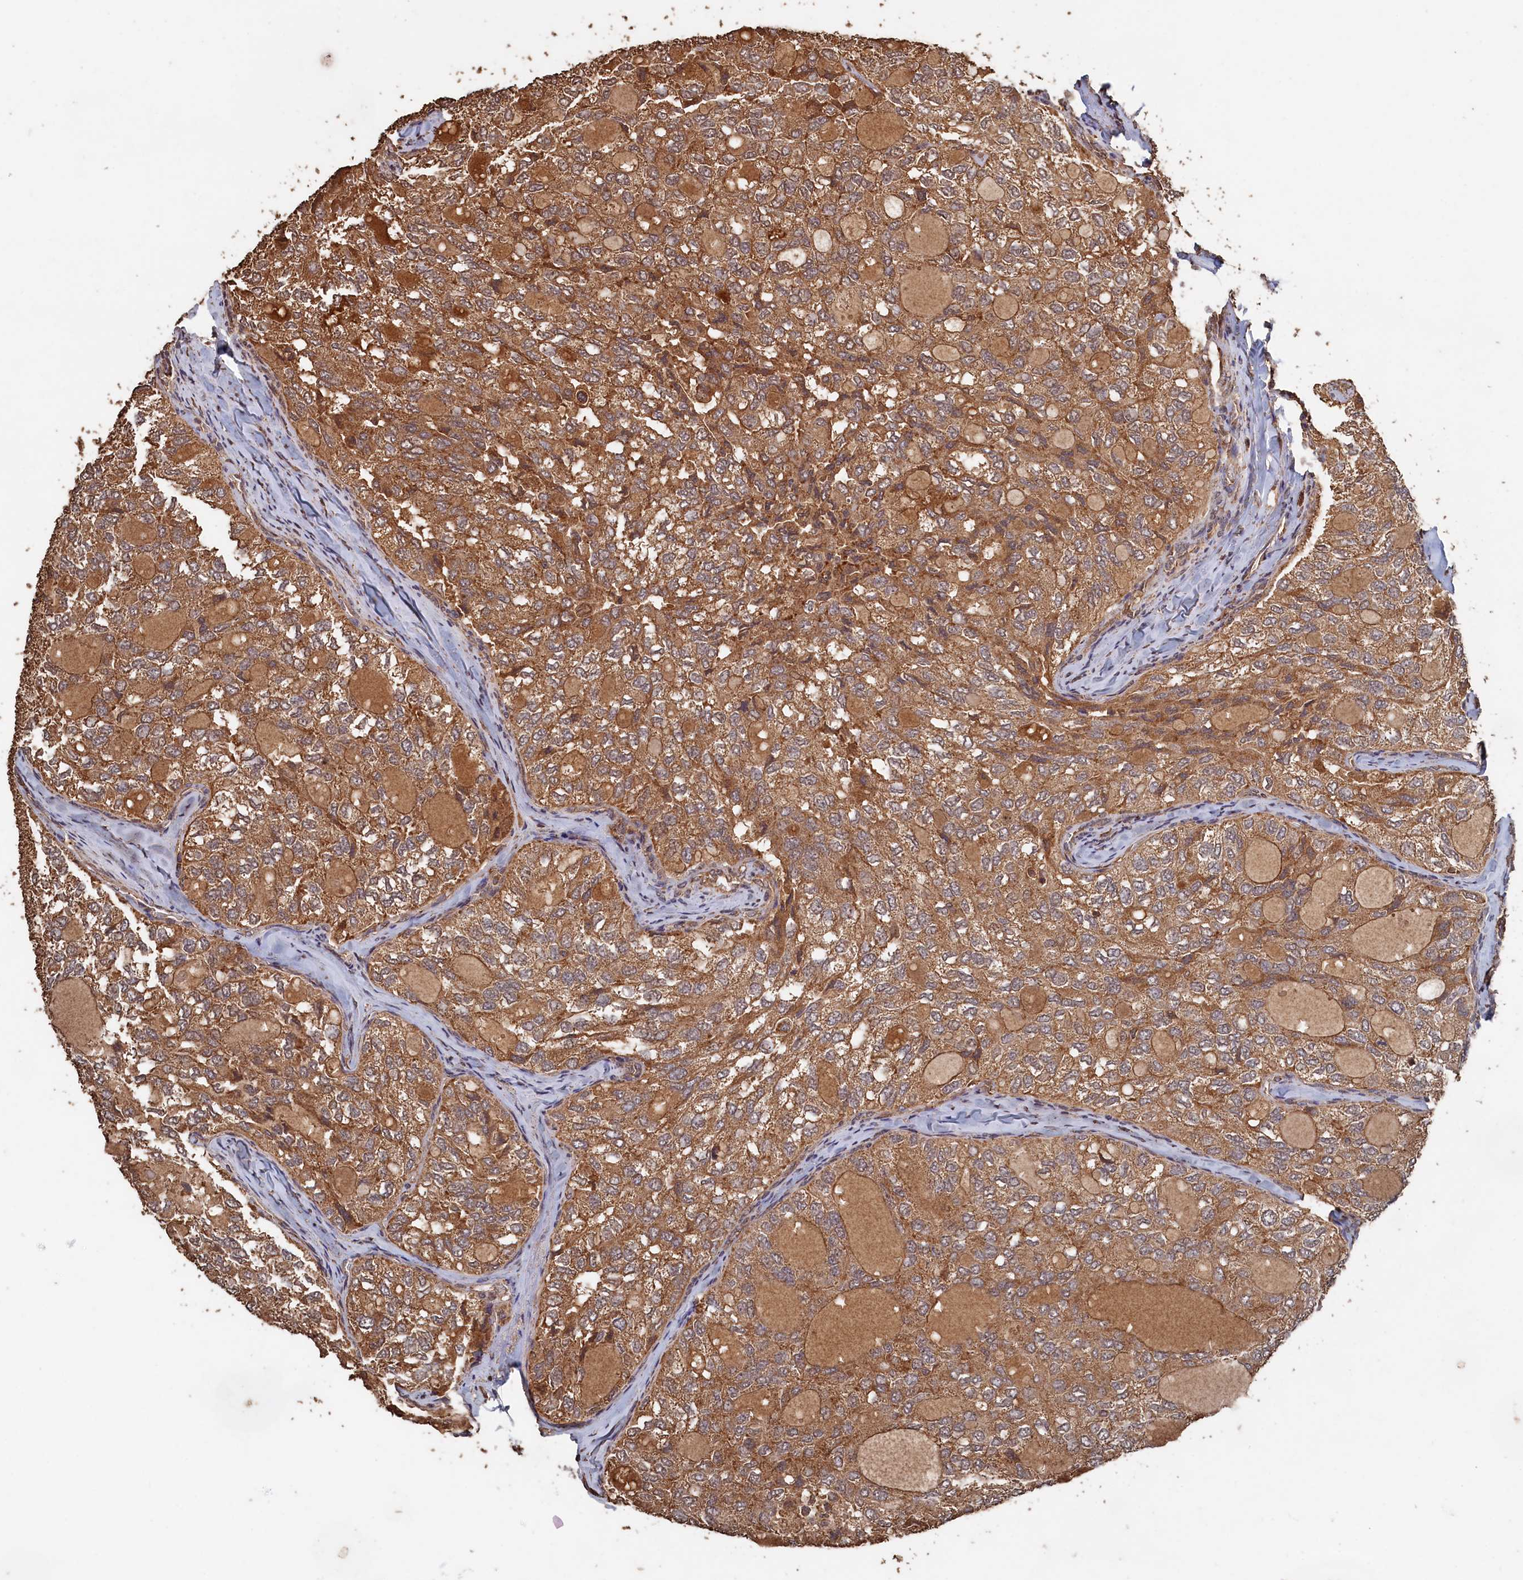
{"staining": {"intensity": "moderate", "quantity": ">75%", "location": "cytoplasmic/membranous"}, "tissue": "thyroid cancer", "cell_type": "Tumor cells", "image_type": "cancer", "snomed": [{"axis": "morphology", "description": "Follicular adenoma carcinoma, NOS"}, {"axis": "topography", "description": "Thyroid gland"}], "caption": "Protein positivity by IHC reveals moderate cytoplasmic/membranous expression in approximately >75% of tumor cells in thyroid cancer (follicular adenoma carcinoma). (DAB (3,3'-diaminobenzidine) IHC, brown staining for protein, blue staining for nuclei).", "gene": "SNX33", "patient": {"sex": "male", "age": 75}}